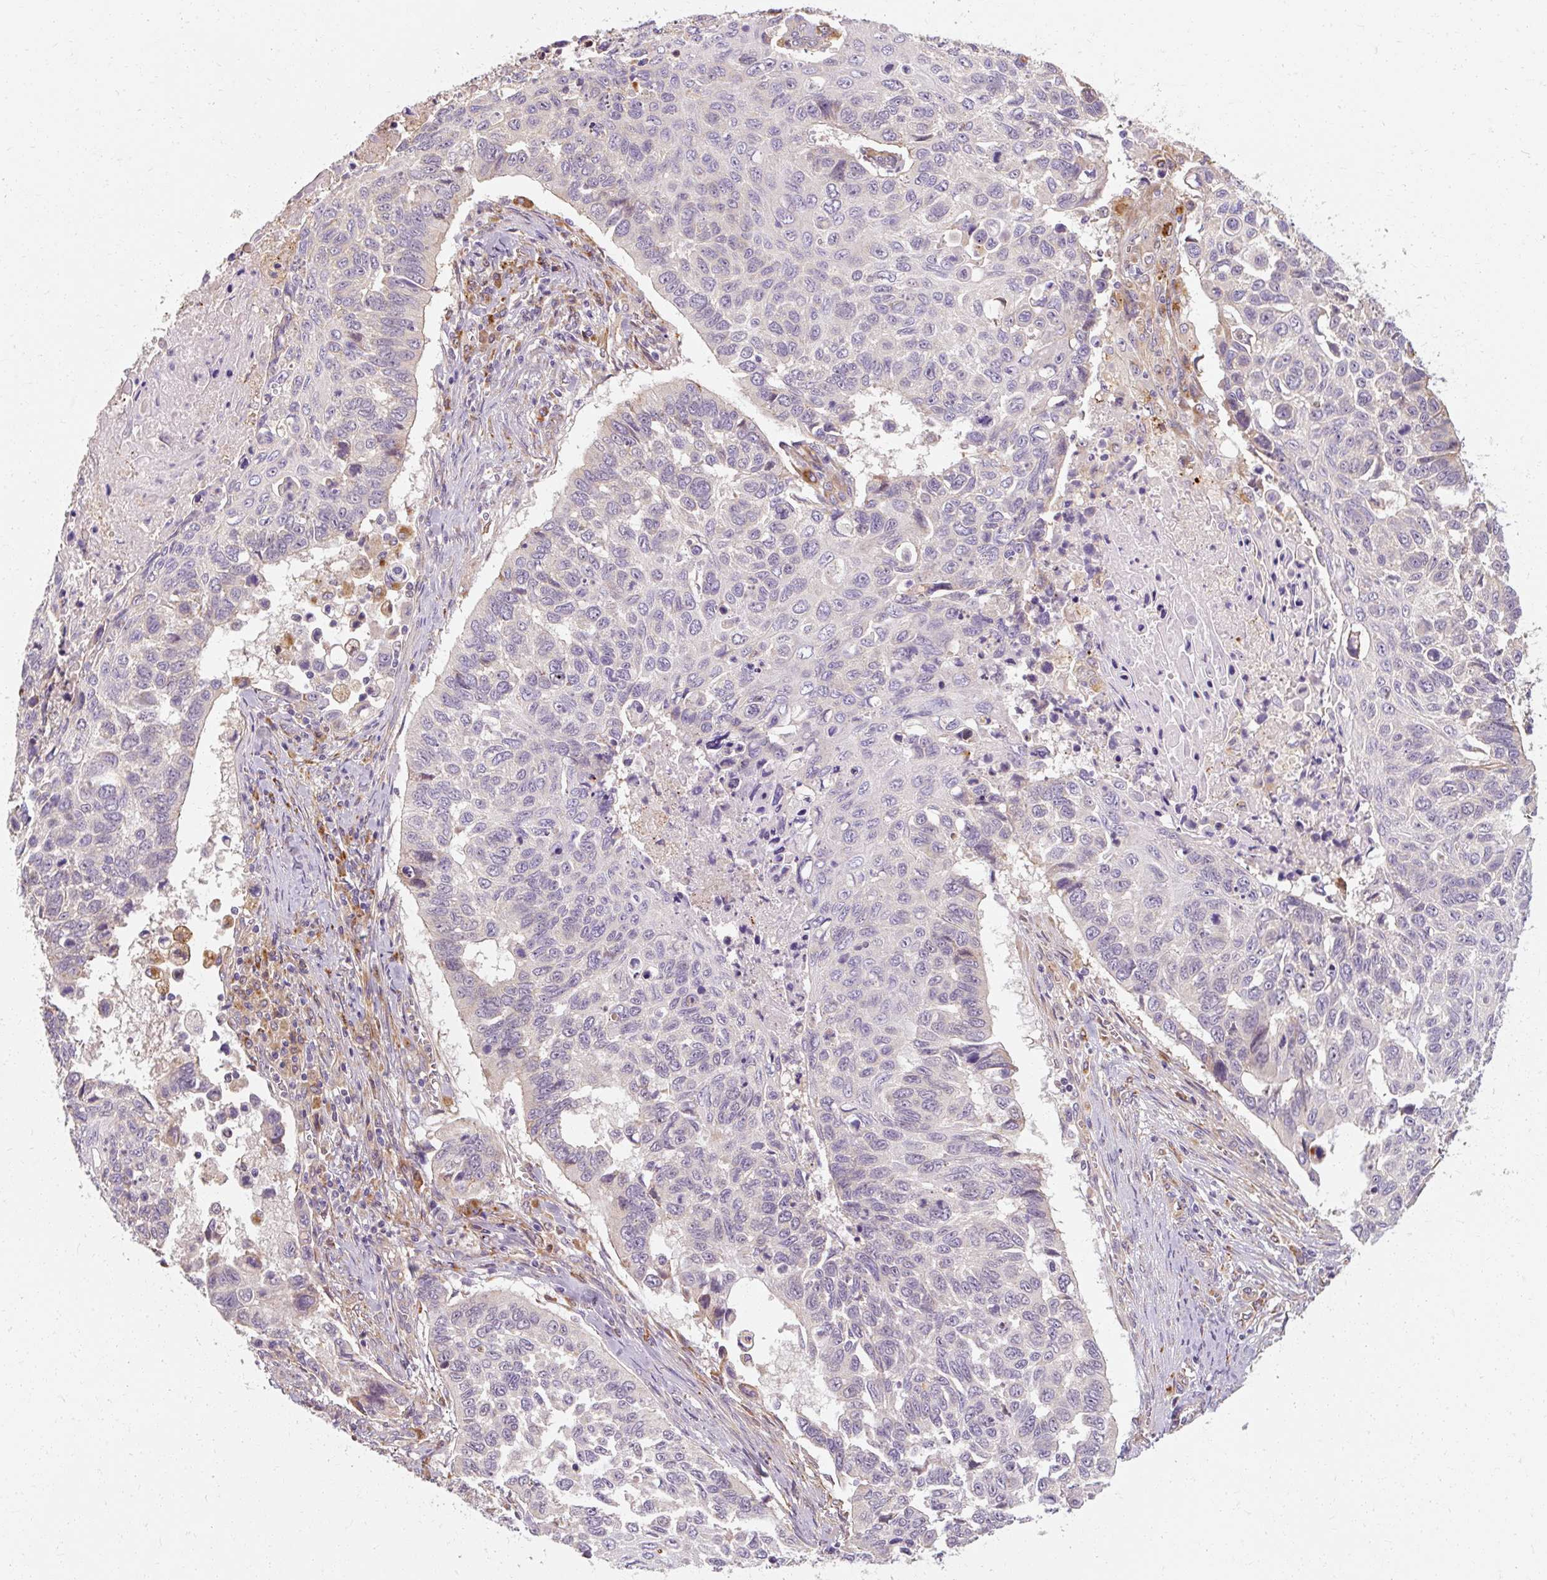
{"staining": {"intensity": "negative", "quantity": "none", "location": "none"}, "tissue": "lung cancer", "cell_type": "Tumor cells", "image_type": "cancer", "snomed": [{"axis": "morphology", "description": "Squamous cell carcinoma, NOS"}, {"axis": "topography", "description": "Lung"}], "caption": "Immunohistochemistry (IHC) image of human lung squamous cell carcinoma stained for a protein (brown), which shows no staining in tumor cells.", "gene": "TBC1D4", "patient": {"sex": "male", "age": 62}}